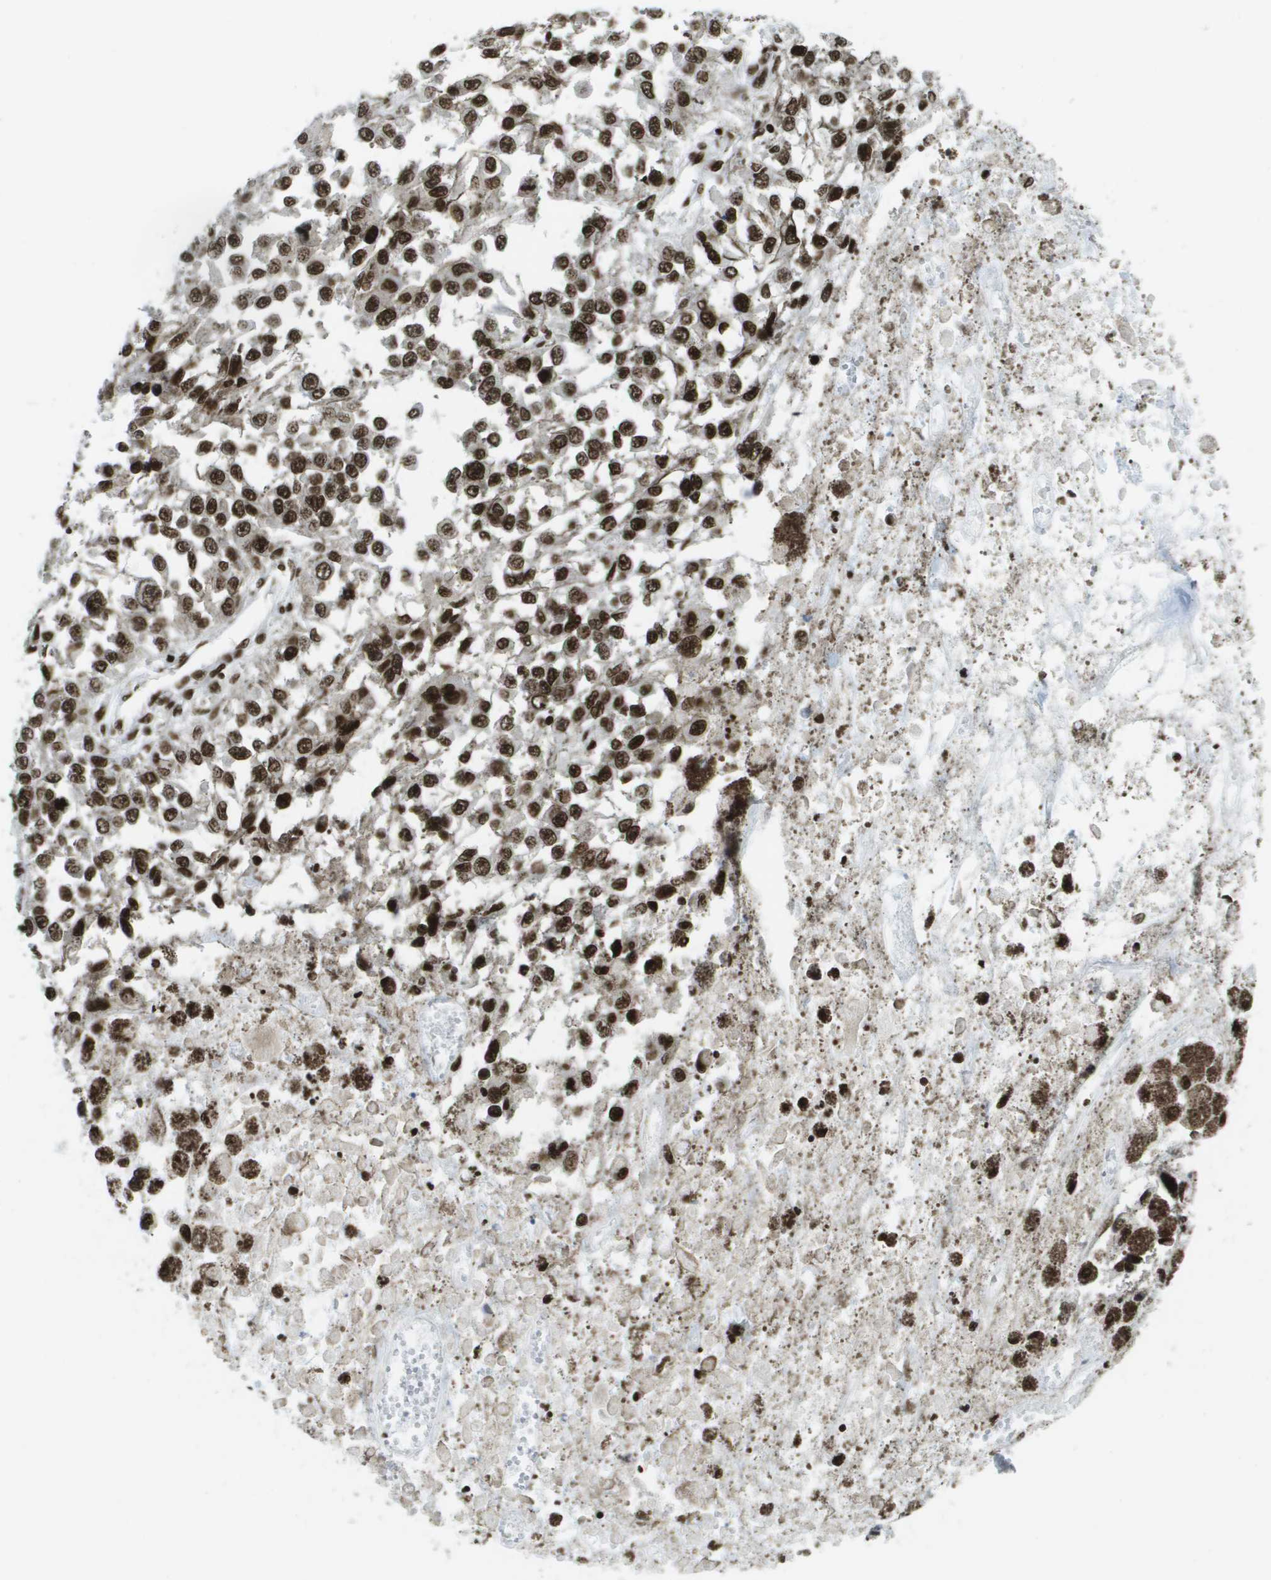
{"staining": {"intensity": "strong", "quantity": ">75%", "location": "nuclear"}, "tissue": "melanoma", "cell_type": "Tumor cells", "image_type": "cancer", "snomed": [{"axis": "morphology", "description": "Malignant melanoma, Metastatic site"}, {"axis": "topography", "description": "Lymph node"}], "caption": "Immunohistochemistry (IHC) (DAB) staining of human melanoma demonstrates strong nuclear protein expression in about >75% of tumor cells.", "gene": "GLYR1", "patient": {"sex": "male", "age": 59}}